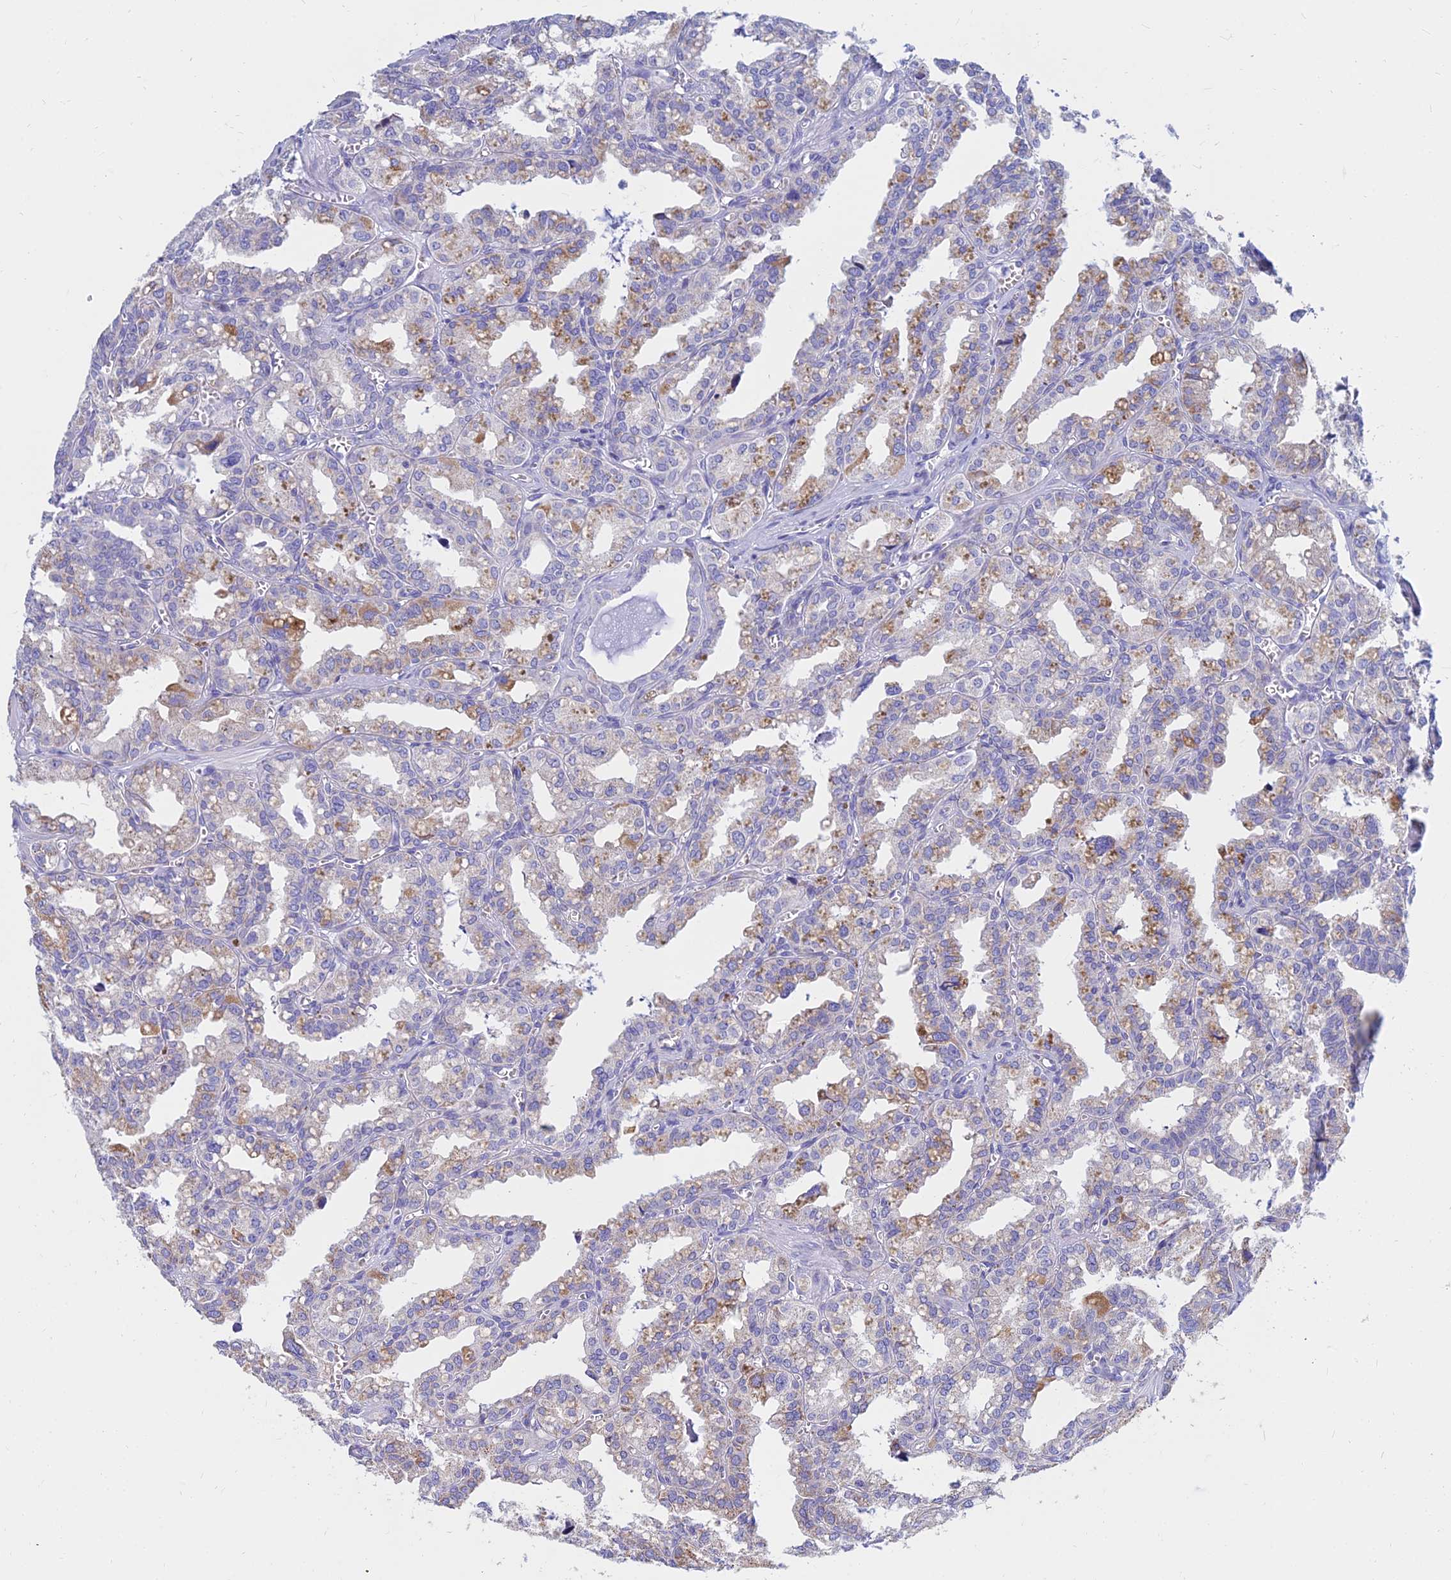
{"staining": {"intensity": "moderate", "quantity": "<25%", "location": "cytoplasmic/membranous"}, "tissue": "seminal vesicle", "cell_type": "Glandular cells", "image_type": "normal", "snomed": [{"axis": "morphology", "description": "Normal tissue, NOS"}, {"axis": "topography", "description": "Prostate"}, {"axis": "topography", "description": "Seminal veicle"}], "caption": "Seminal vesicle stained for a protein (brown) displays moderate cytoplasmic/membranous positive positivity in about <25% of glandular cells.", "gene": "MGST1", "patient": {"sex": "male", "age": 51}}